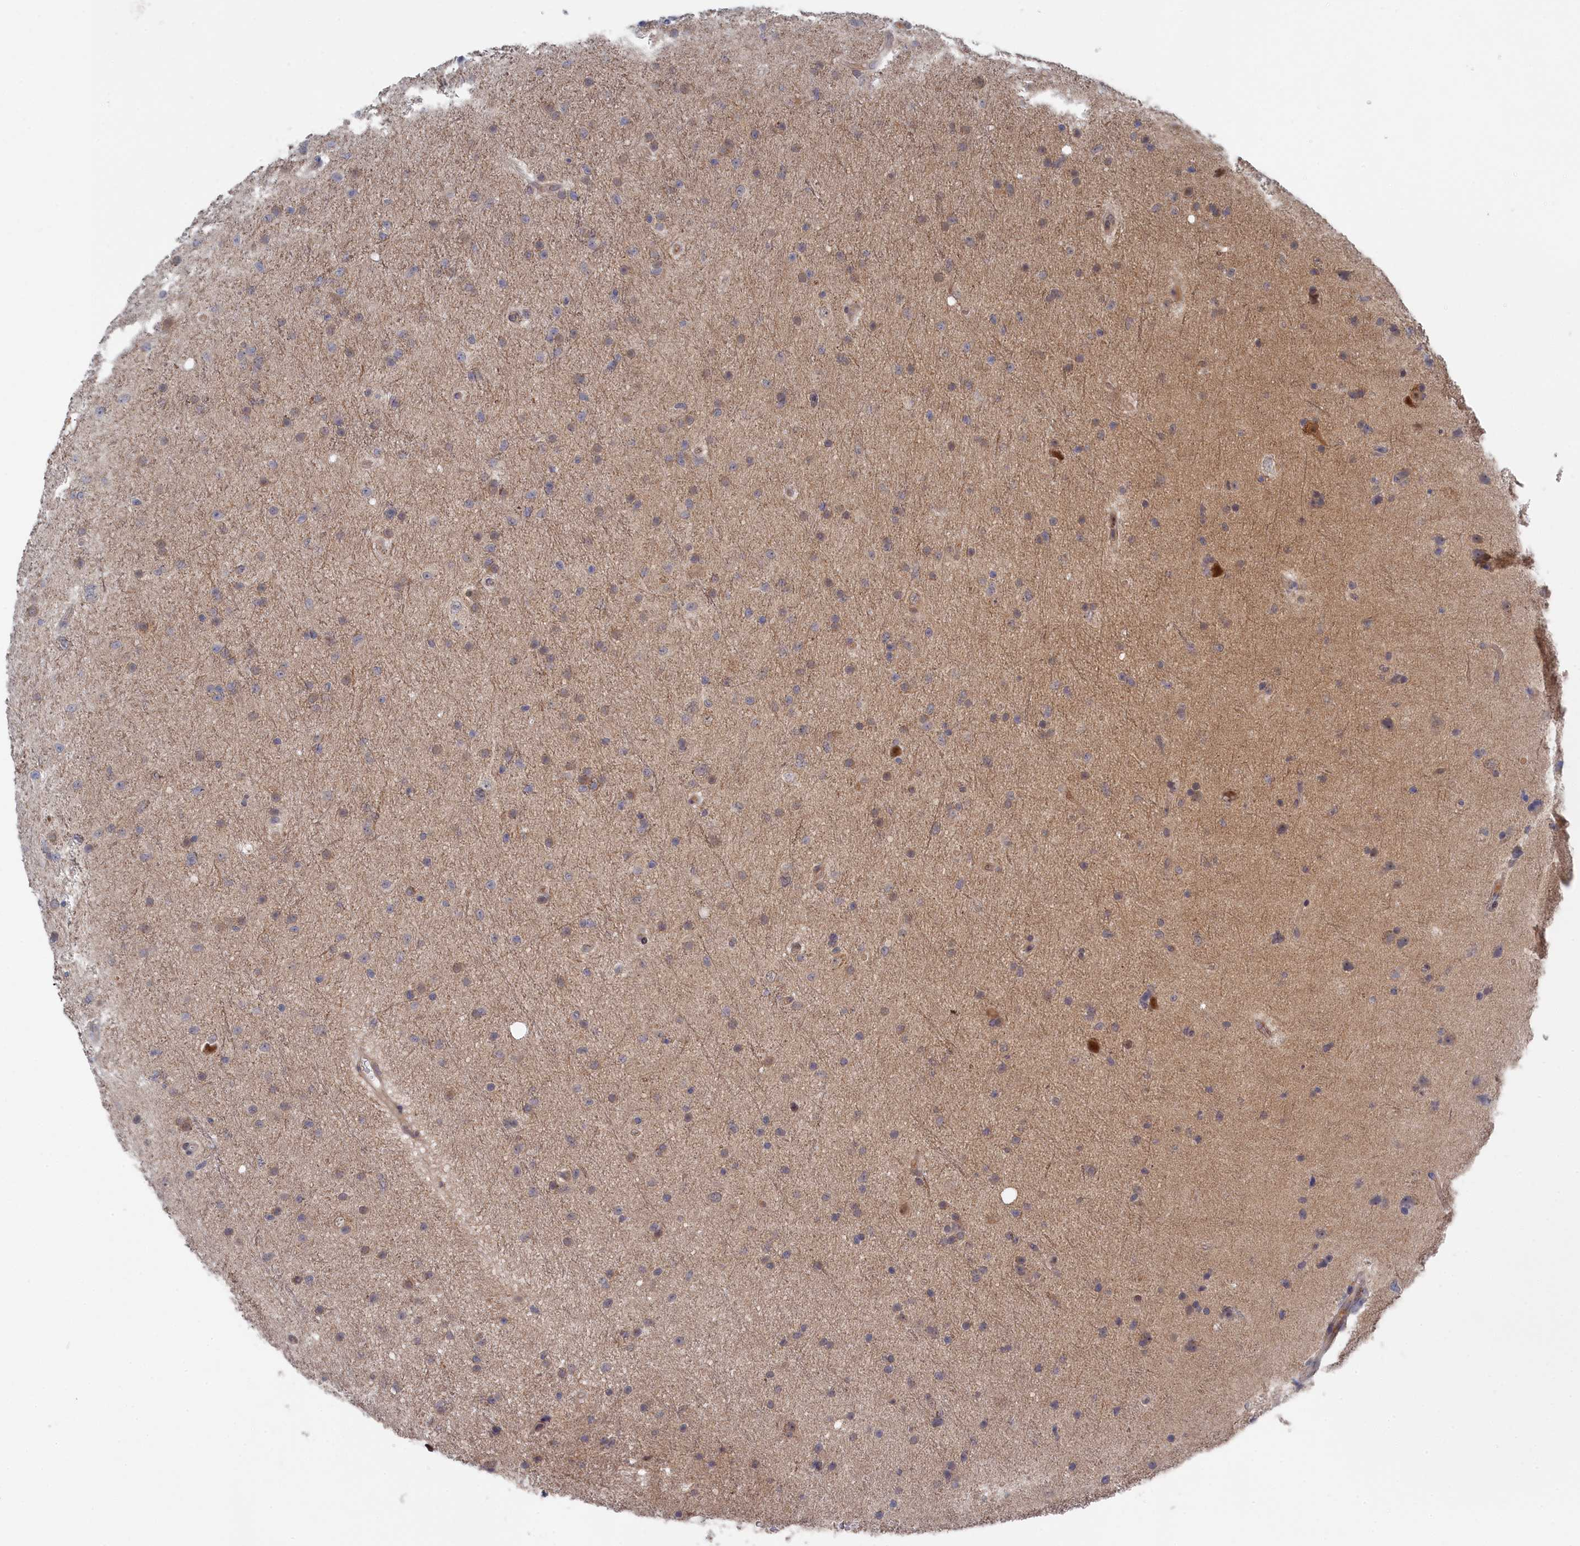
{"staining": {"intensity": "negative", "quantity": "none", "location": "none"}, "tissue": "glioma", "cell_type": "Tumor cells", "image_type": "cancer", "snomed": [{"axis": "morphology", "description": "Glioma, malignant, Low grade"}, {"axis": "topography", "description": "Cerebral cortex"}], "caption": "Immunohistochemistry of human malignant glioma (low-grade) exhibits no expression in tumor cells.", "gene": "IRGQ", "patient": {"sex": "female", "age": 39}}